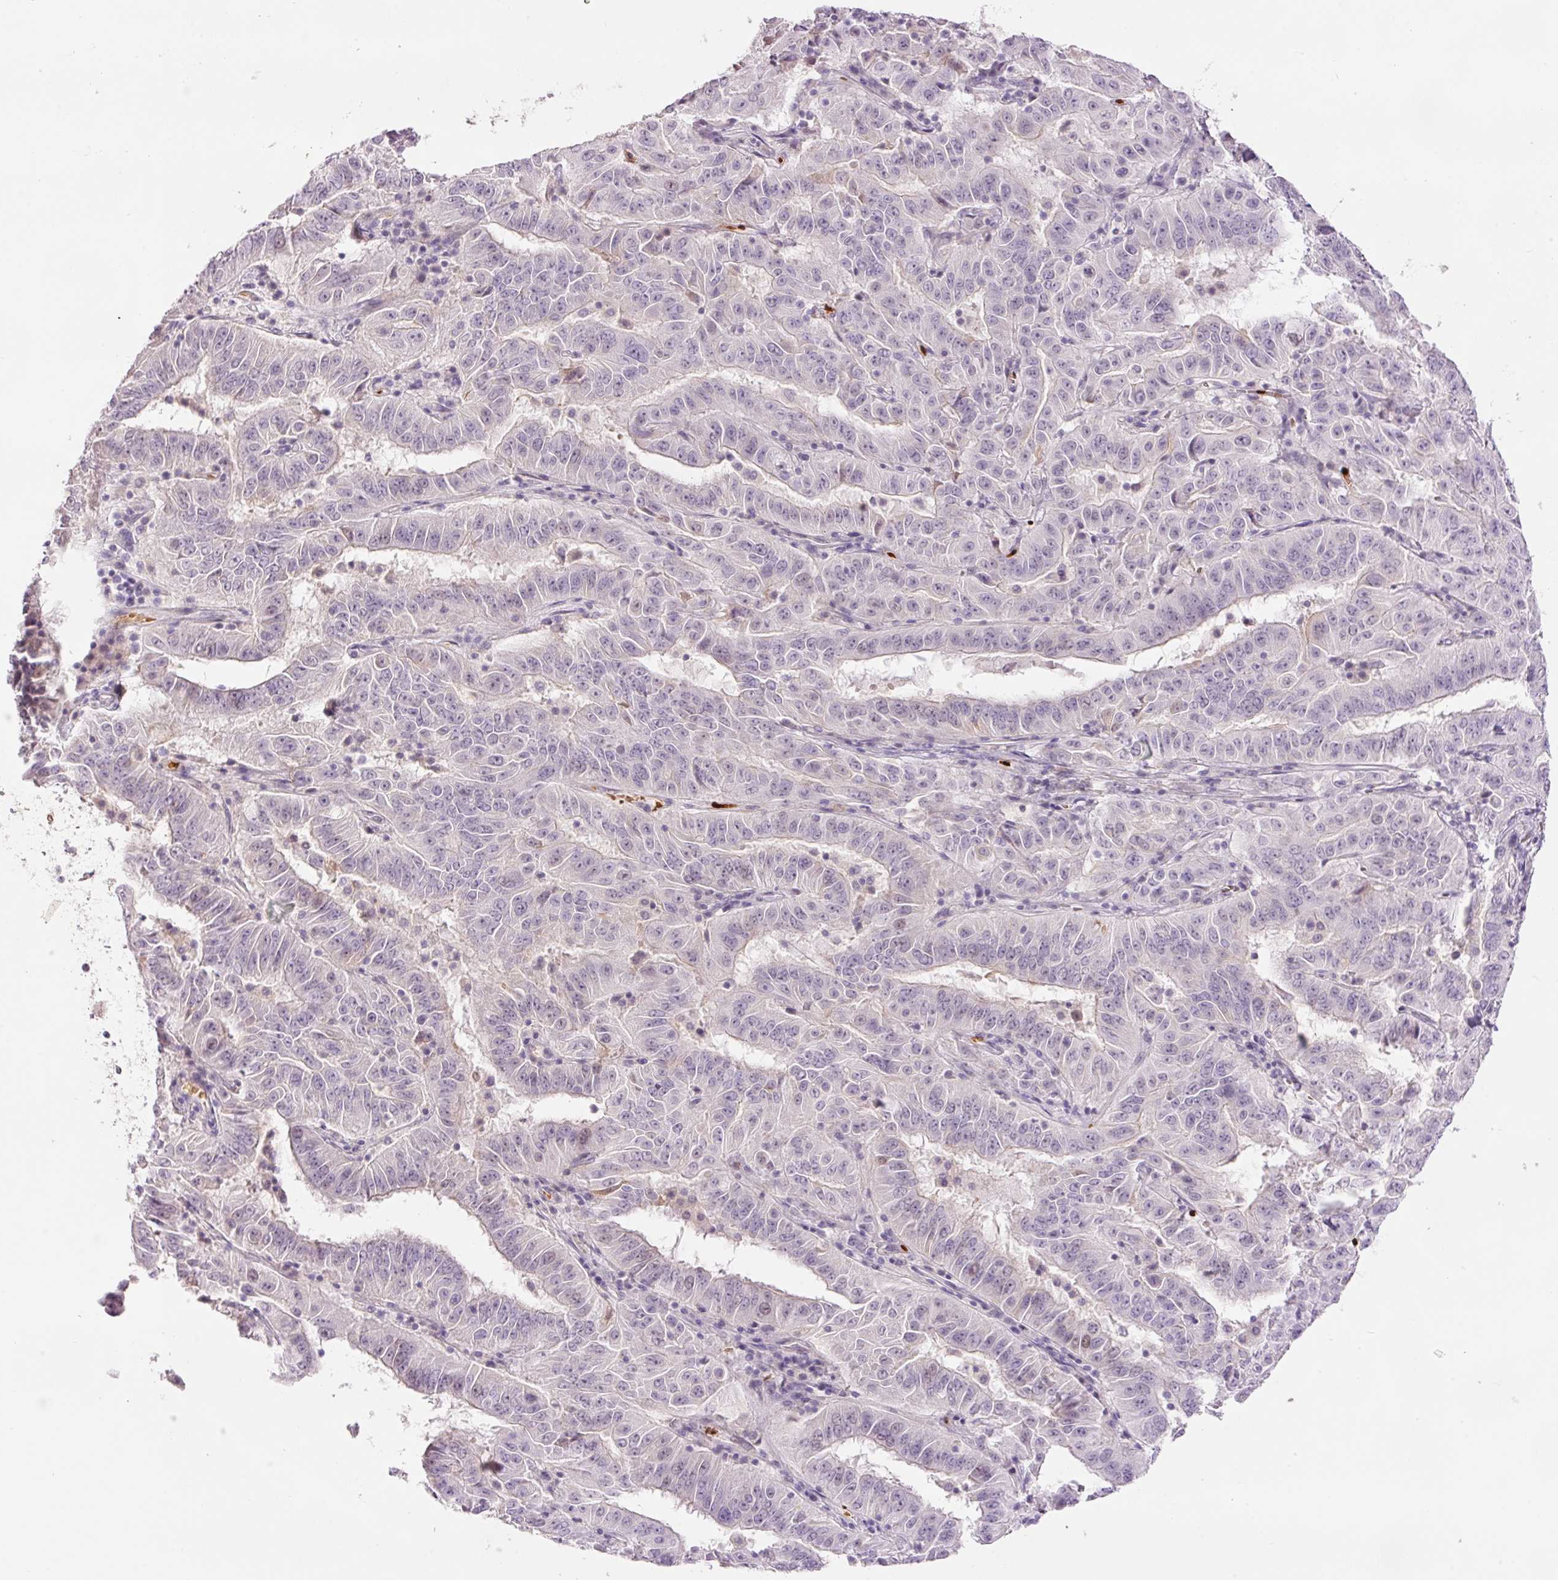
{"staining": {"intensity": "negative", "quantity": "none", "location": "none"}, "tissue": "pancreatic cancer", "cell_type": "Tumor cells", "image_type": "cancer", "snomed": [{"axis": "morphology", "description": "Adenocarcinoma, NOS"}, {"axis": "topography", "description": "Pancreas"}], "caption": "Tumor cells show no significant expression in pancreatic adenocarcinoma.", "gene": "LY6G6D", "patient": {"sex": "male", "age": 63}}